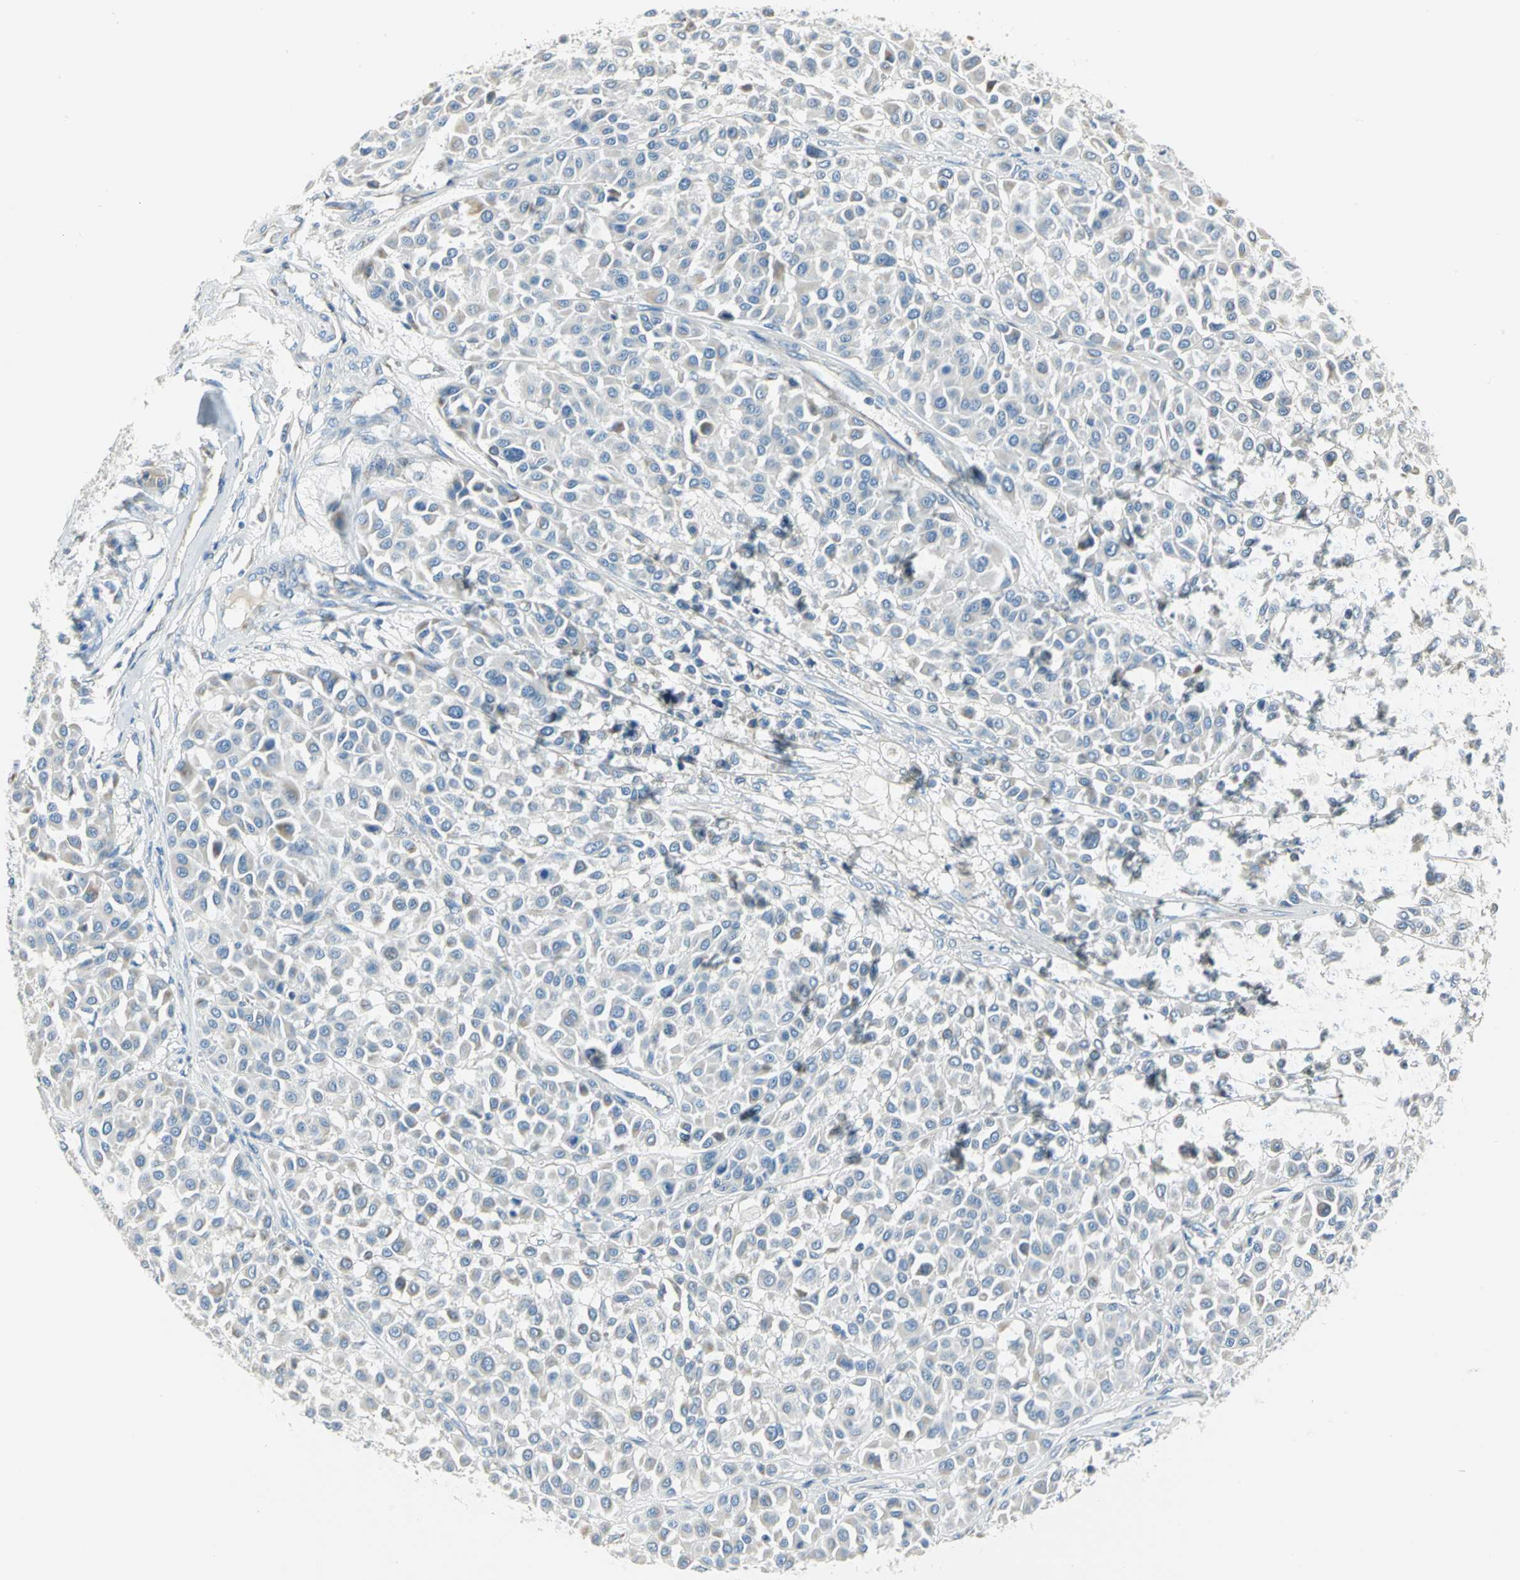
{"staining": {"intensity": "negative", "quantity": "none", "location": "none"}, "tissue": "melanoma", "cell_type": "Tumor cells", "image_type": "cancer", "snomed": [{"axis": "morphology", "description": "Malignant melanoma, Metastatic site"}, {"axis": "topography", "description": "Soft tissue"}], "caption": "The immunohistochemistry (IHC) micrograph has no significant positivity in tumor cells of malignant melanoma (metastatic site) tissue. (DAB IHC, high magnification).", "gene": "ALOX15", "patient": {"sex": "male", "age": 41}}